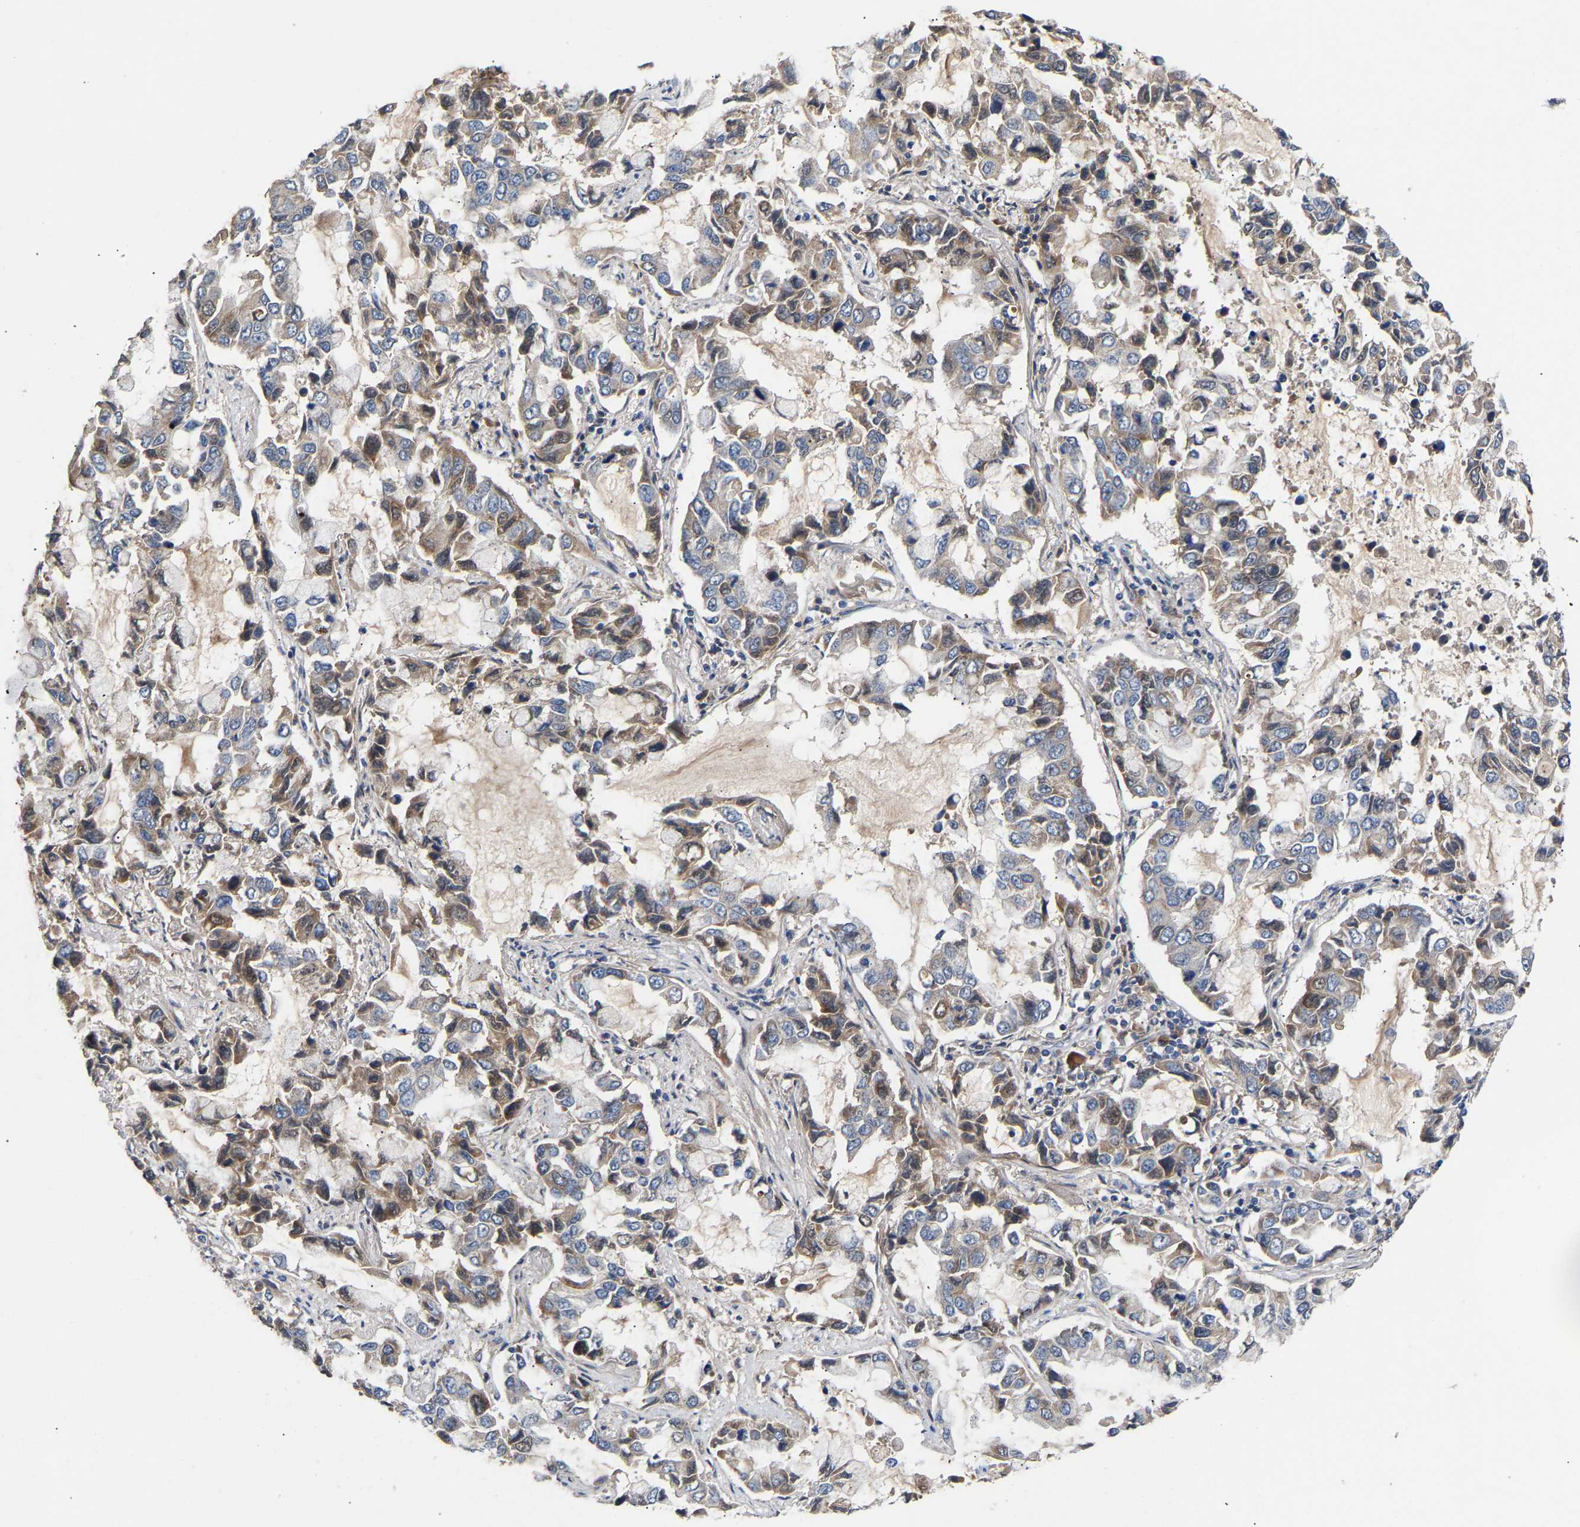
{"staining": {"intensity": "moderate", "quantity": "25%-75%", "location": "cytoplasmic/membranous"}, "tissue": "lung cancer", "cell_type": "Tumor cells", "image_type": "cancer", "snomed": [{"axis": "morphology", "description": "Adenocarcinoma, NOS"}, {"axis": "topography", "description": "Lung"}], "caption": "Immunohistochemistry (IHC) of lung cancer (adenocarcinoma) reveals medium levels of moderate cytoplasmic/membranous positivity in about 25%-75% of tumor cells.", "gene": "KASH5", "patient": {"sex": "male", "age": 64}}